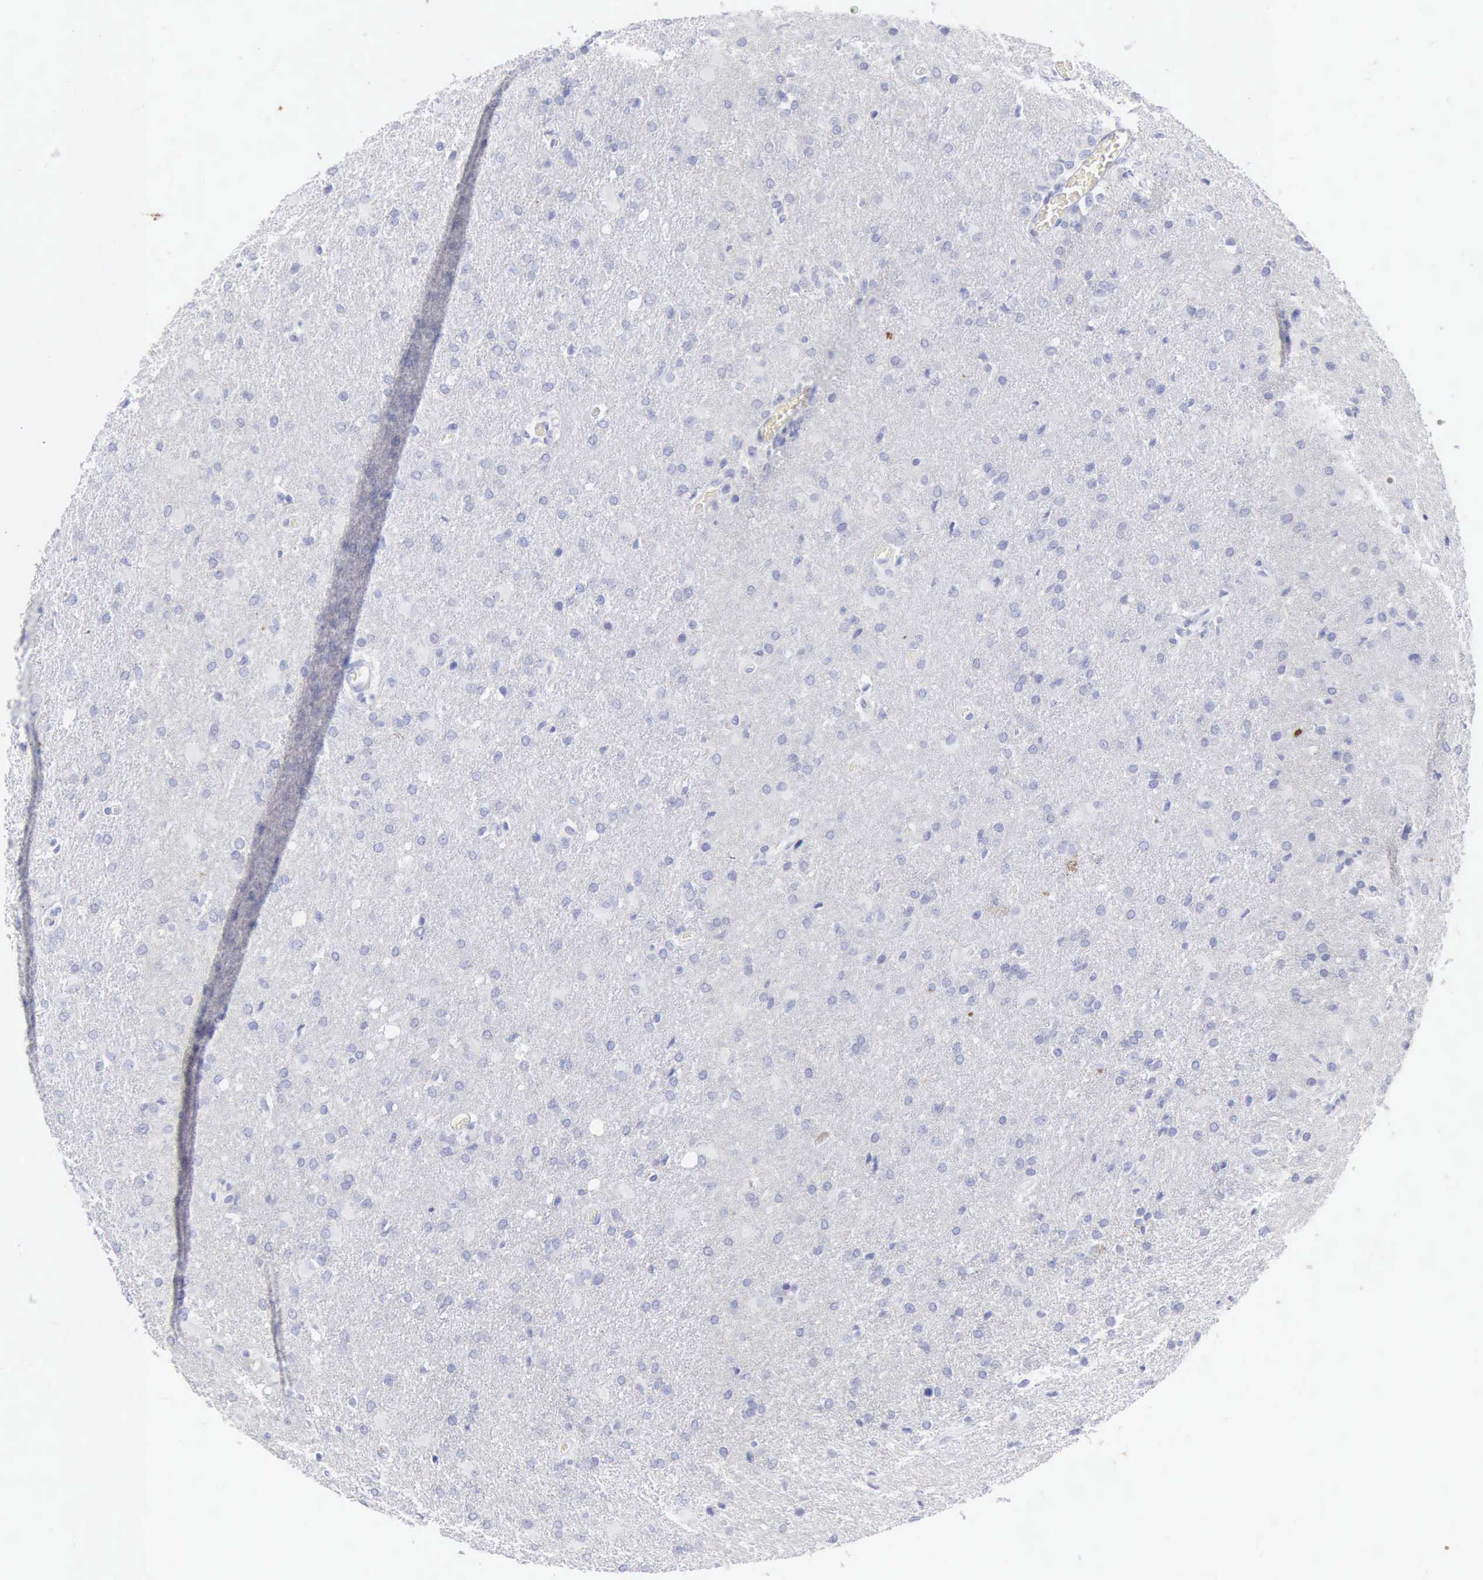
{"staining": {"intensity": "negative", "quantity": "none", "location": "none"}, "tissue": "glioma", "cell_type": "Tumor cells", "image_type": "cancer", "snomed": [{"axis": "morphology", "description": "Glioma, malignant, High grade"}, {"axis": "topography", "description": "Brain"}], "caption": "Immunohistochemistry histopathology image of glioma stained for a protein (brown), which exhibits no expression in tumor cells. (DAB immunohistochemistry (IHC), high magnification).", "gene": "KRT10", "patient": {"sex": "male", "age": 68}}